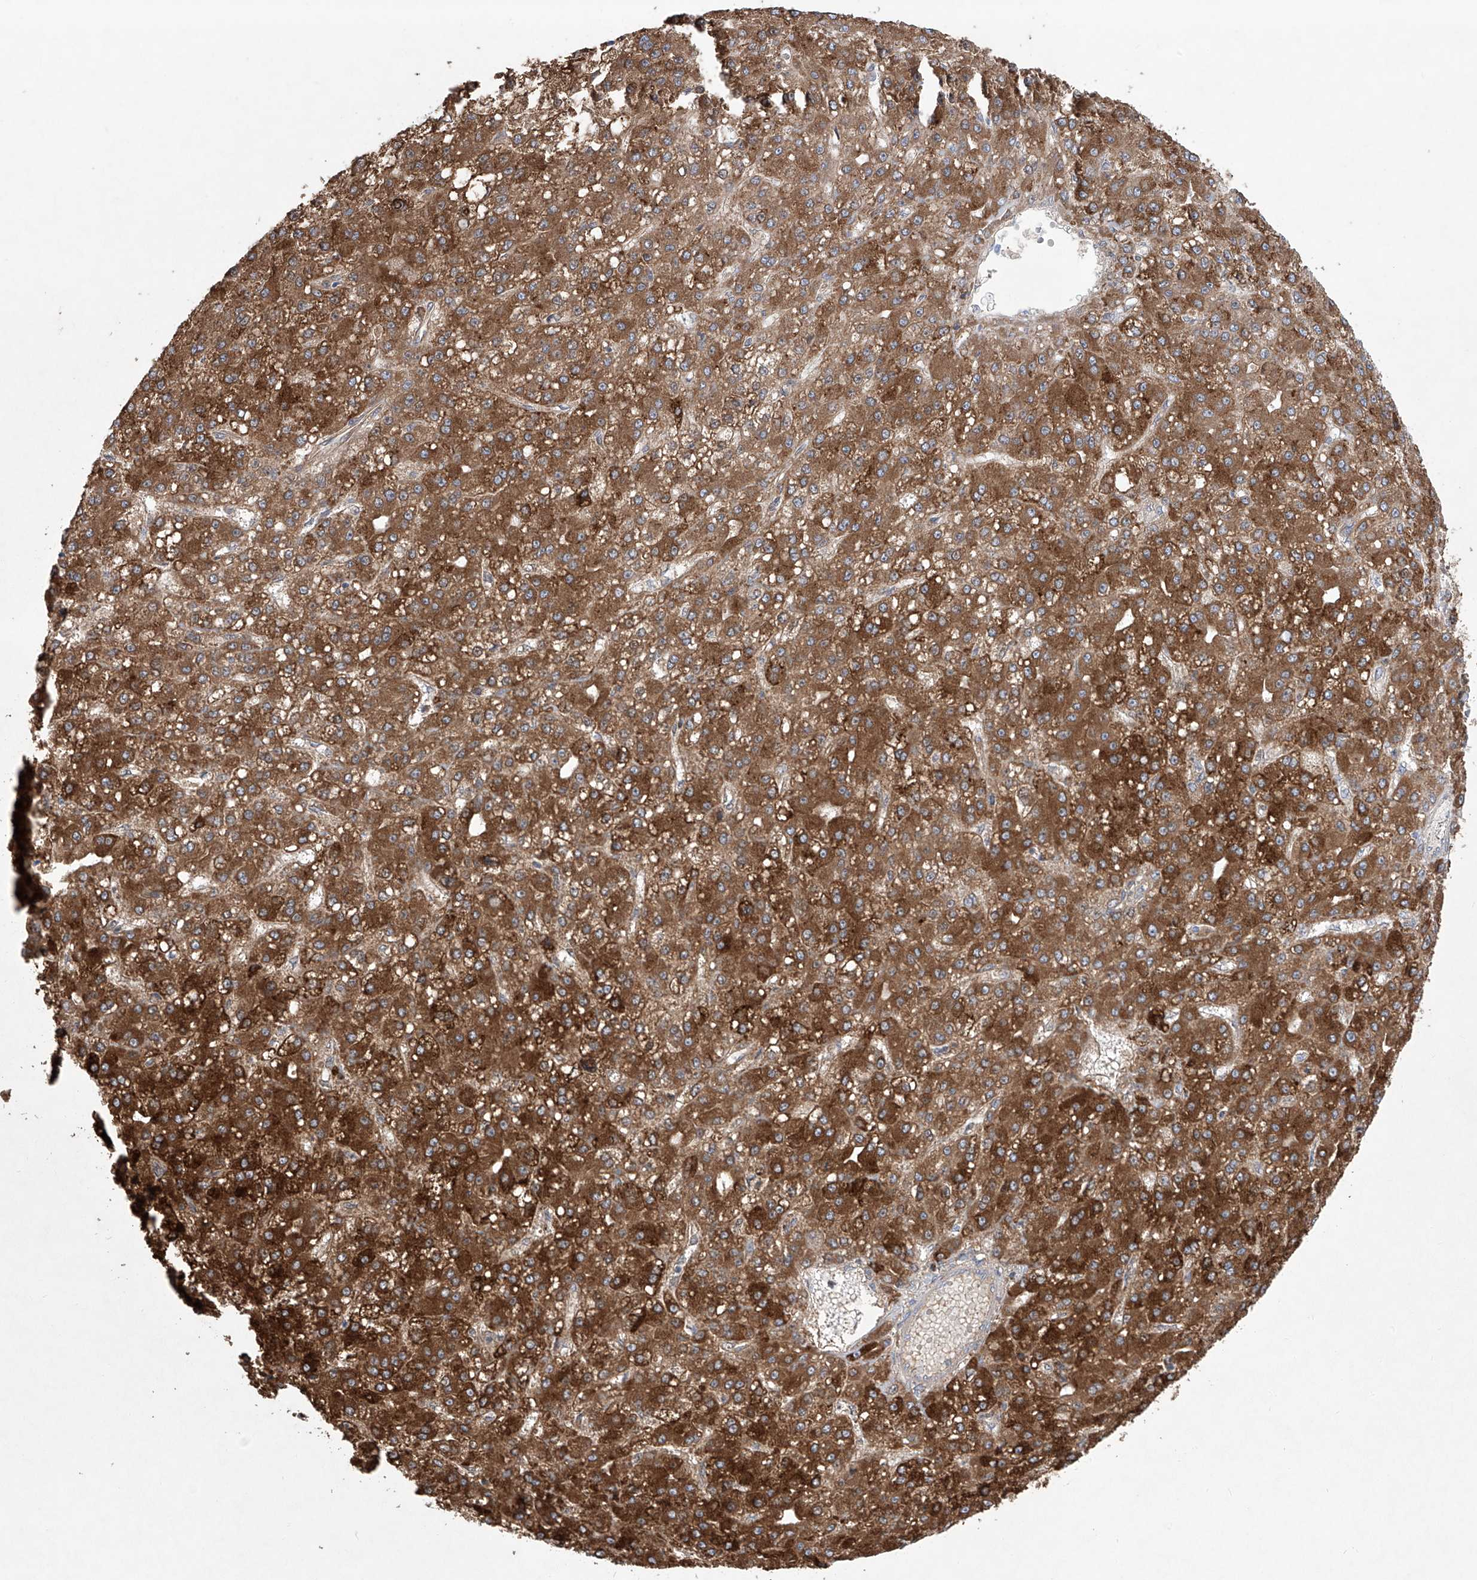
{"staining": {"intensity": "strong", "quantity": ">75%", "location": "cytoplasmic/membranous"}, "tissue": "liver cancer", "cell_type": "Tumor cells", "image_type": "cancer", "snomed": [{"axis": "morphology", "description": "Carcinoma, Hepatocellular, NOS"}, {"axis": "topography", "description": "Liver"}], "caption": "The photomicrograph displays staining of liver hepatocellular carcinoma, revealing strong cytoplasmic/membranous protein positivity (brown color) within tumor cells.", "gene": "KLC4", "patient": {"sex": "male", "age": 67}}